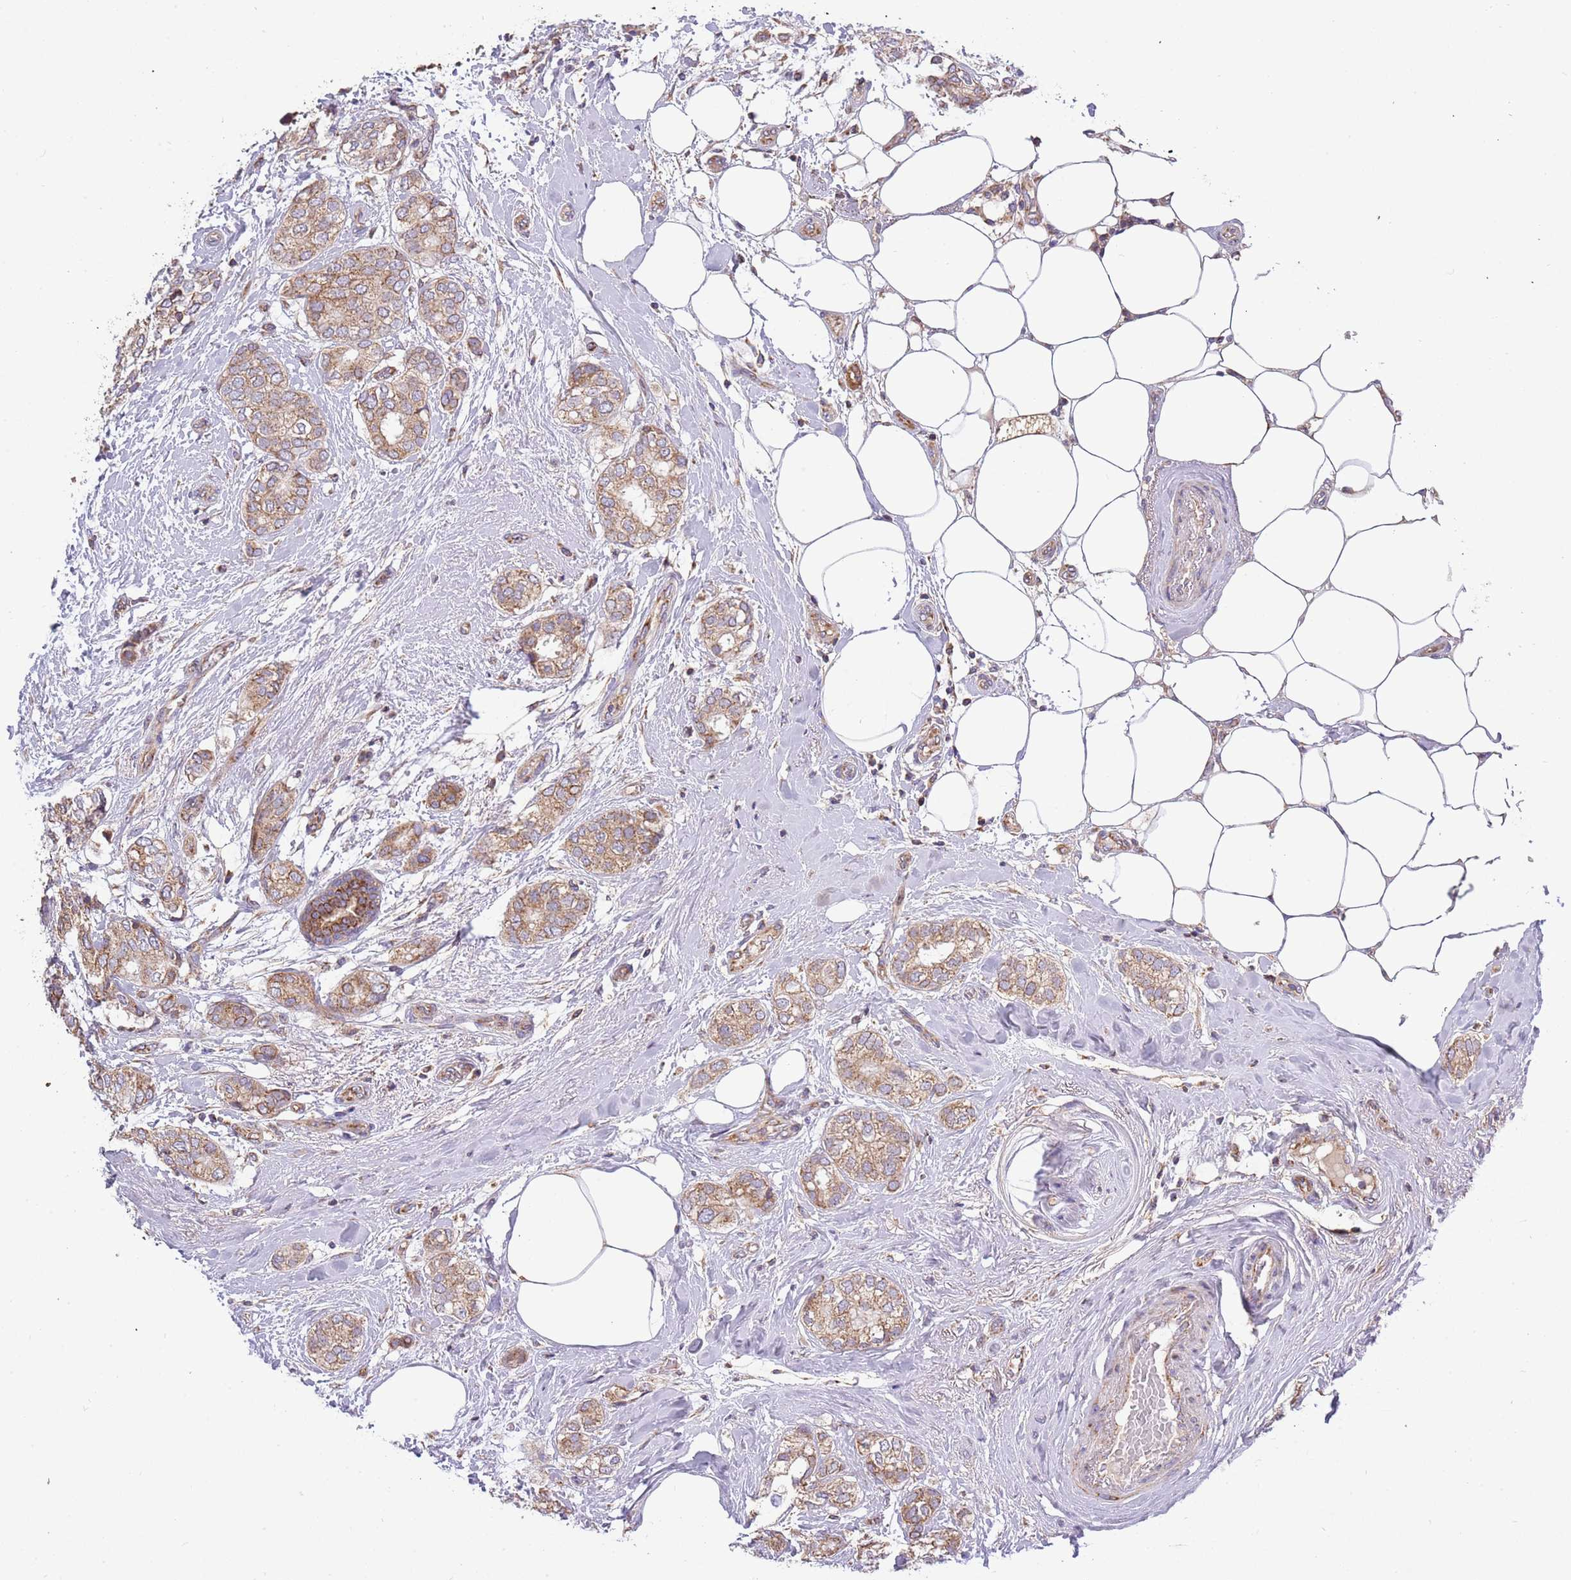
{"staining": {"intensity": "moderate", "quantity": ">75%", "location": "cytoplasmic/membranous"}, "tissue": "breast cancer", "cell_type": "Tumor cells", "image_type": "cancer", "snomed": [{"axis": "morphology", "description": "Duct carcinoma"}, {"axis": "topography", "description": "Breast"}], "caption": "IHC image of human breast cancer (invasive ductal carcinoma) stained for a protein (brown), which shows medium levels of moderate cytoplasmic/membranous positivity in about >75% of tumor cells.", "gene": "IRS4", "patient": {"sex": "female", "age": 73}}